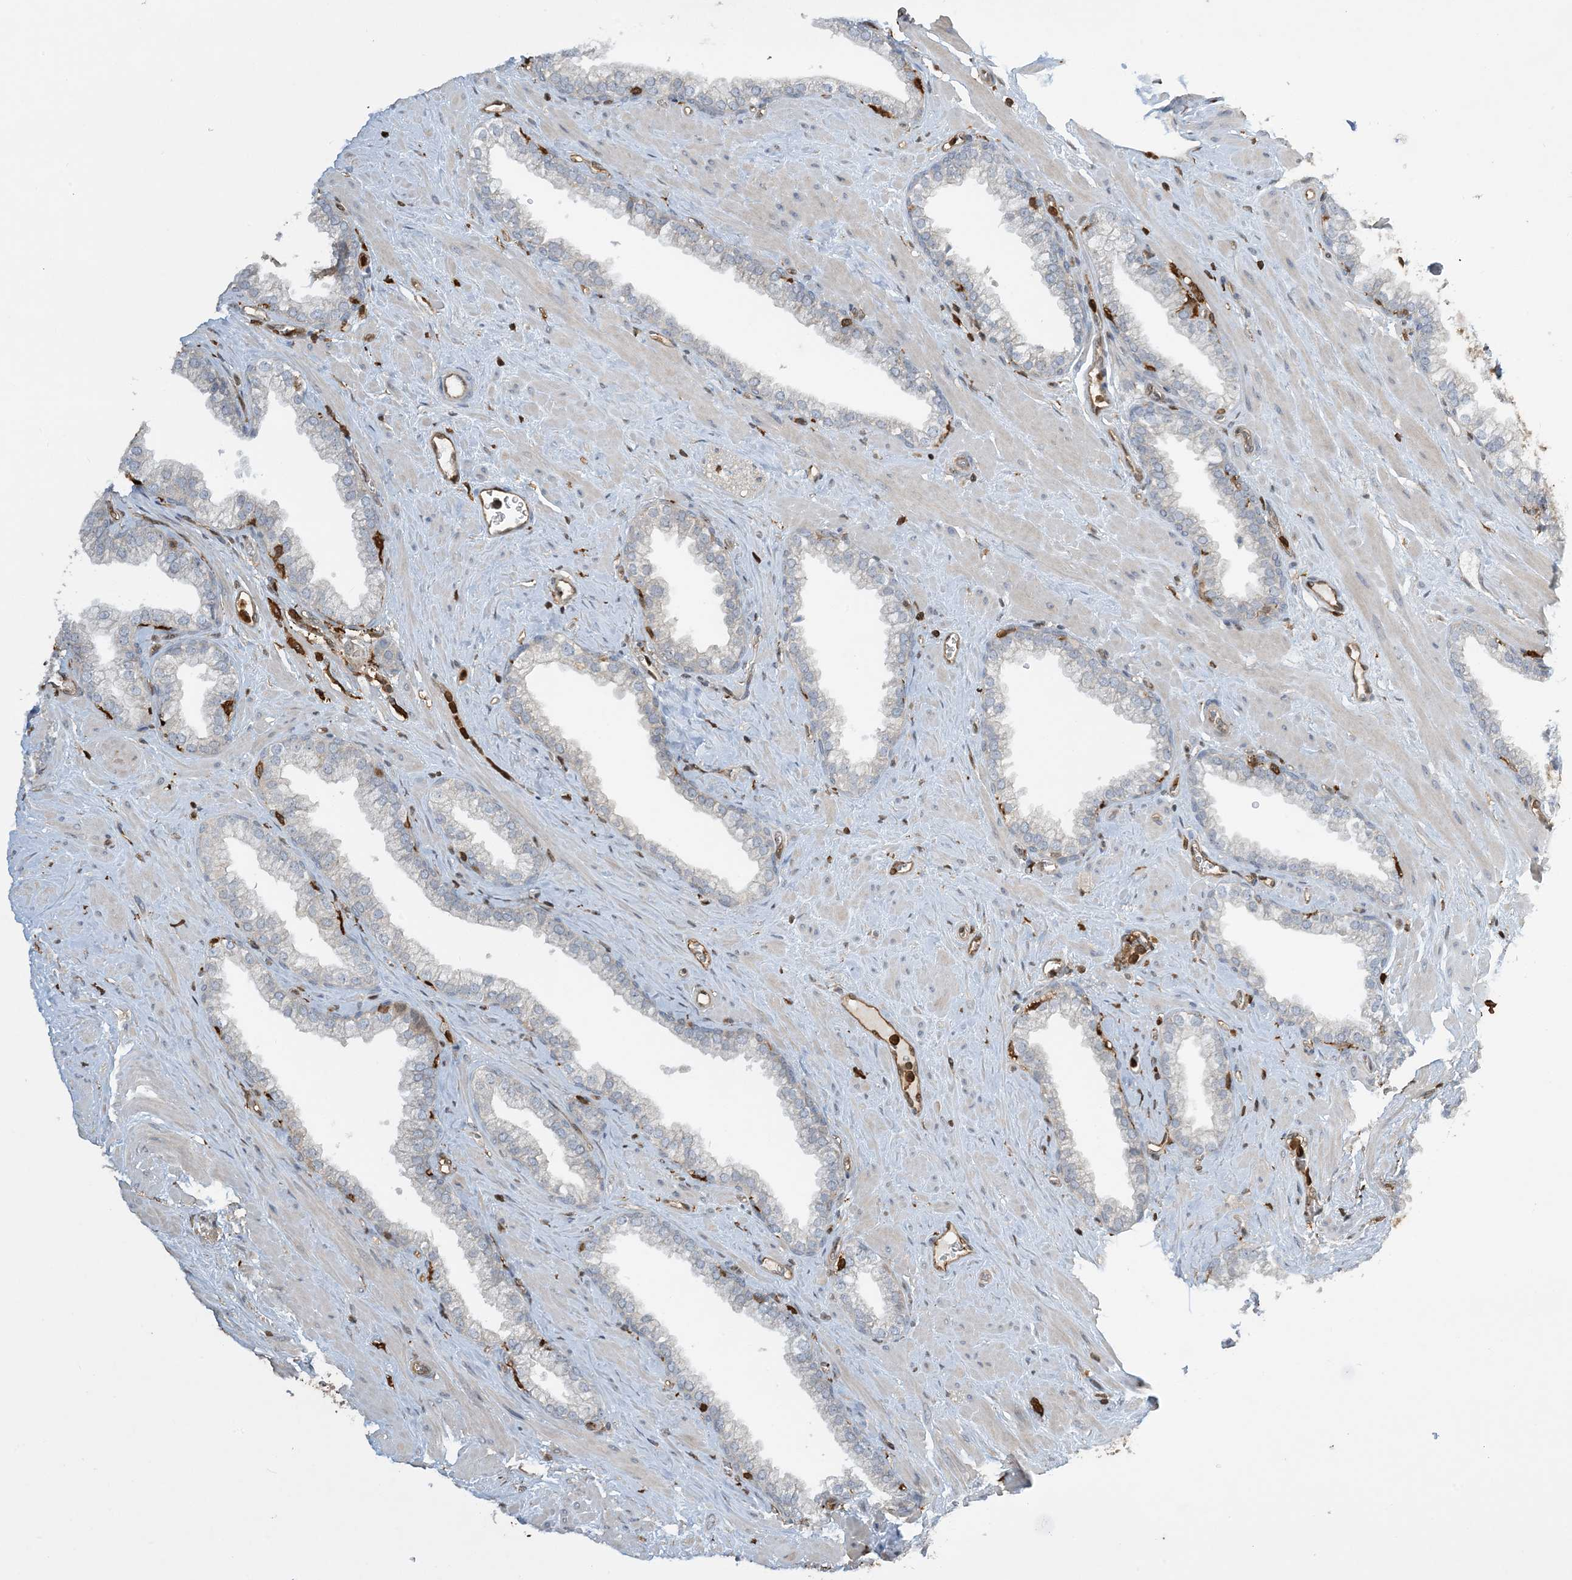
{"staining": {"intensity": "negative", "quantity": "none", "location": "none"}, "tissue": "prostate", "cell_type": "Glandular cells", "image_type": "normal", "snomed": [{"axis": "morphology", "description": "Normal tissue, NOS"}, {"axis": "morphology", "description": "Urothelial carcinoma, Low grade"}, {"axis": "topography", "description": "Urinary bladder"}, {"axis": "topography", "description": "Prostate"}], "caption": "Glandular cells are negative for protein expression in benign human prostate.", "gene": "TMSB4X", "patient": {"sex": "male", "age": 60}}